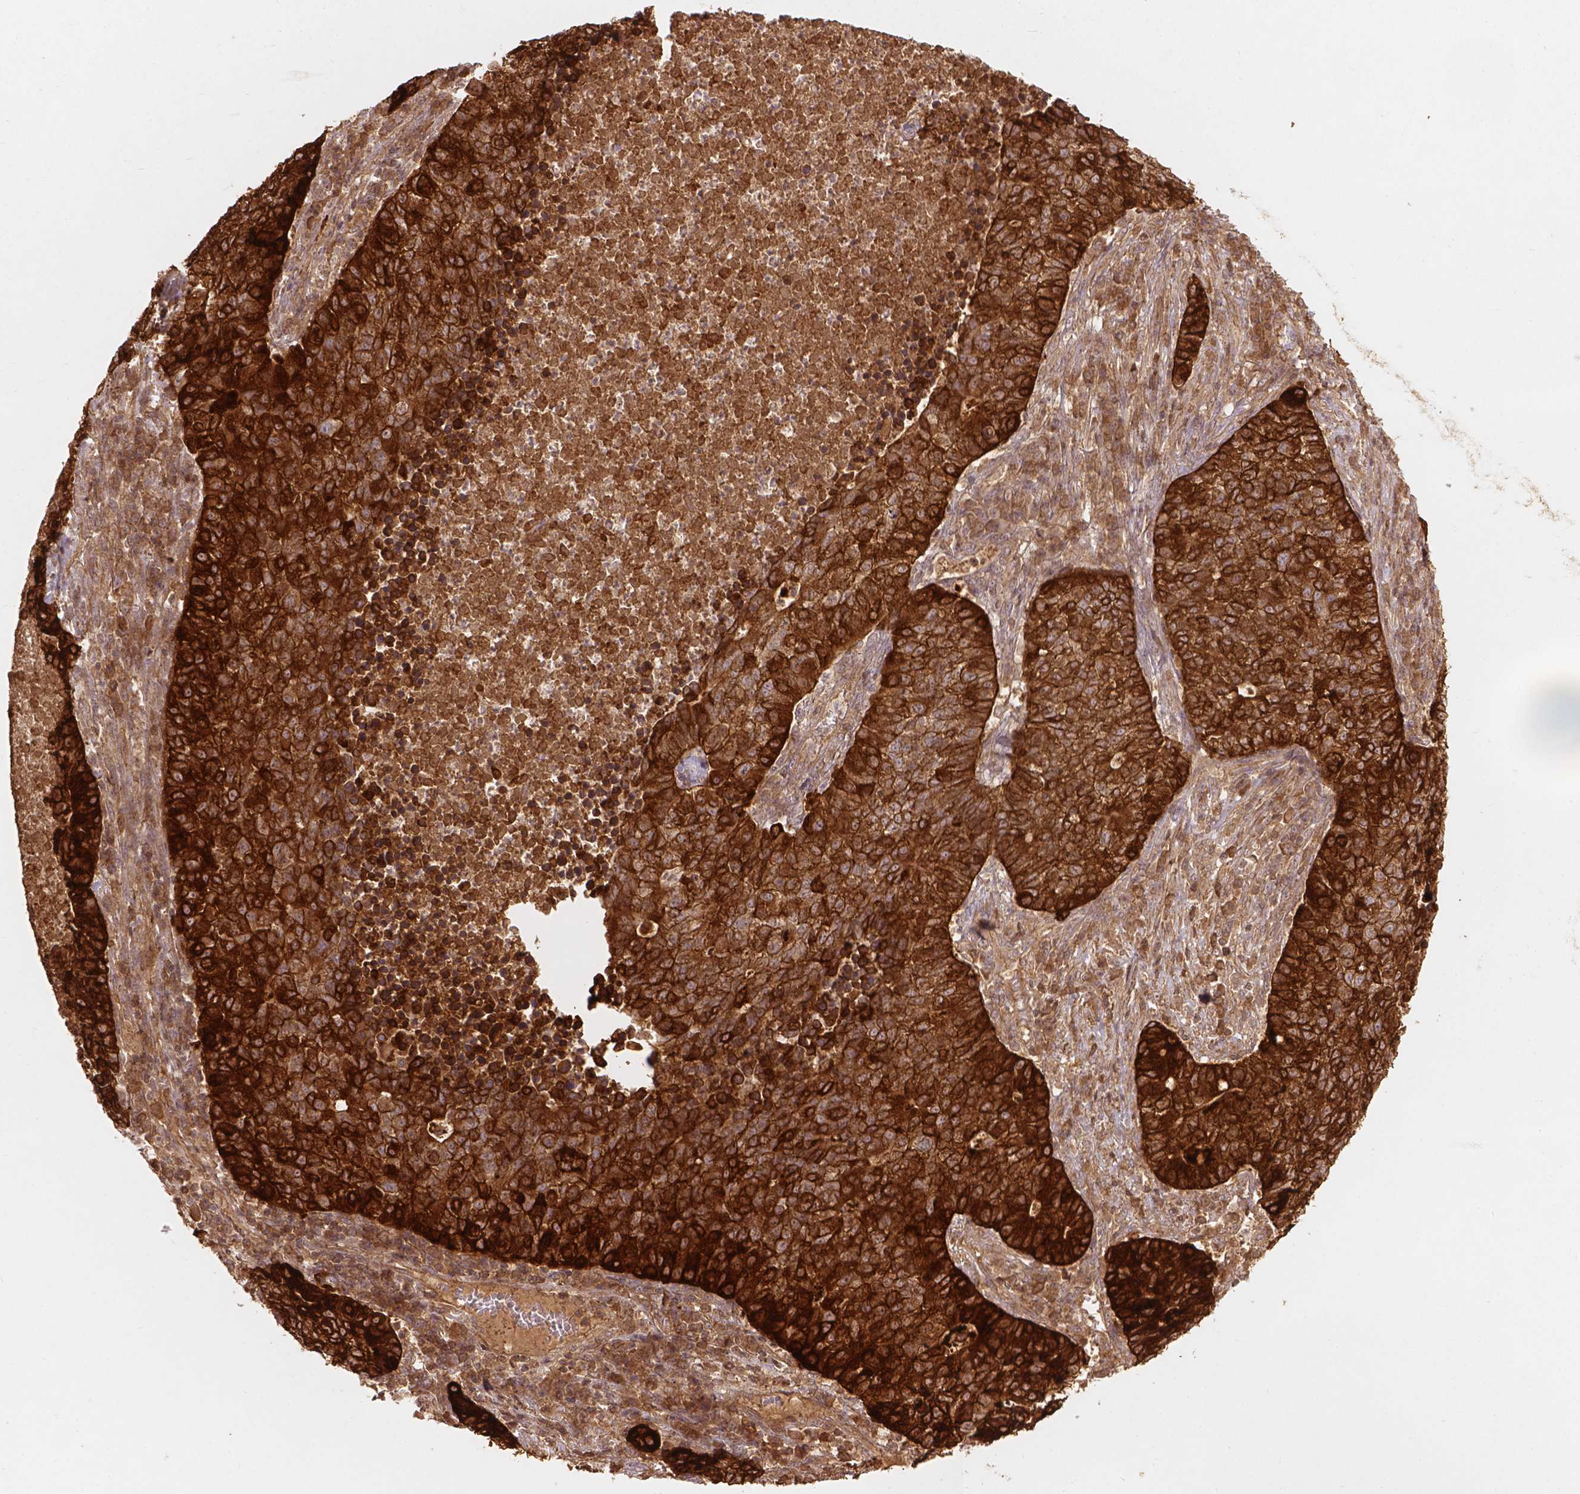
{"staining": {"intensity": "strong", "quantity": ">75%", "location": "cytoplasmic/membranous"}, "tissue": "lung cancer", "cell_type": "Tumor cells", "image_type": "cancer", "snomed": [{"axis": "morphology", "description": "Adenocarcinoma, NOS"}, {"axis": "topography", "description": "Lung"}], "caption": "Immunohistochemistry histopathology image of human lung adenocarcinoma stained for a protein (brown), which shows high levels of strong cytoplasmic/membranous expression in about >75% of tumor cells.", "gene": "XPR1", "patient": {"sex": "male", "age": 57}}